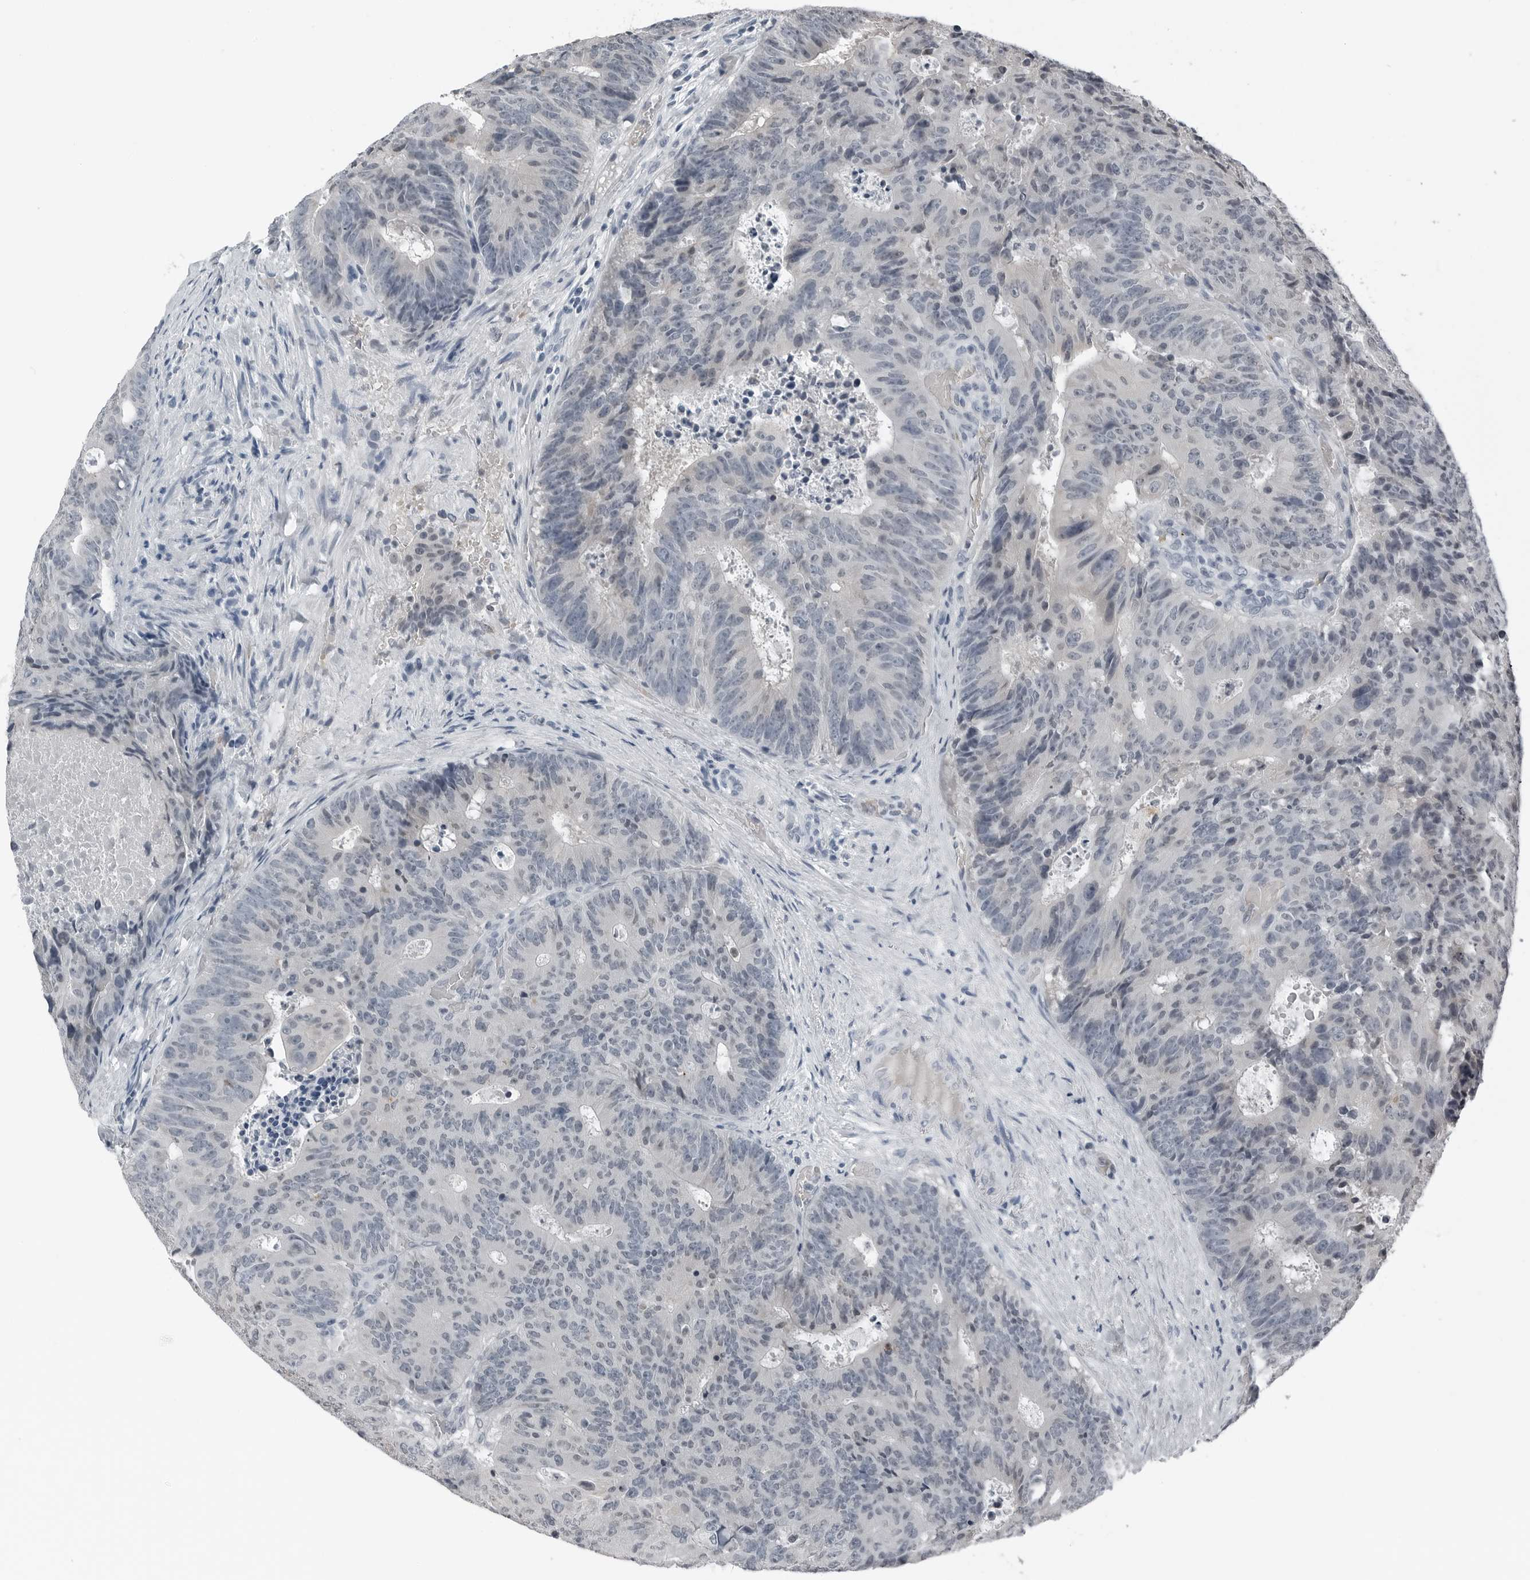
{"staining": {"intensity": "negative", "quantity": "none", "location": "none"}, "tissue": "colorectal cancer", "cell_type": "Tumor cells", "image_type": "cancer", "snomed": [{"axis": "morphology", "description": "Adenocarcinoma, NOS"}, {"axis": "topography", "description": "Colon"}], "caption": "Human colorectal cancer stained for a protein using immunohistochemistry (IHC) exhibits no expression in tumor cells.", "gene": "SPINK1", "patient": {"sex": "male", "age": 87}}